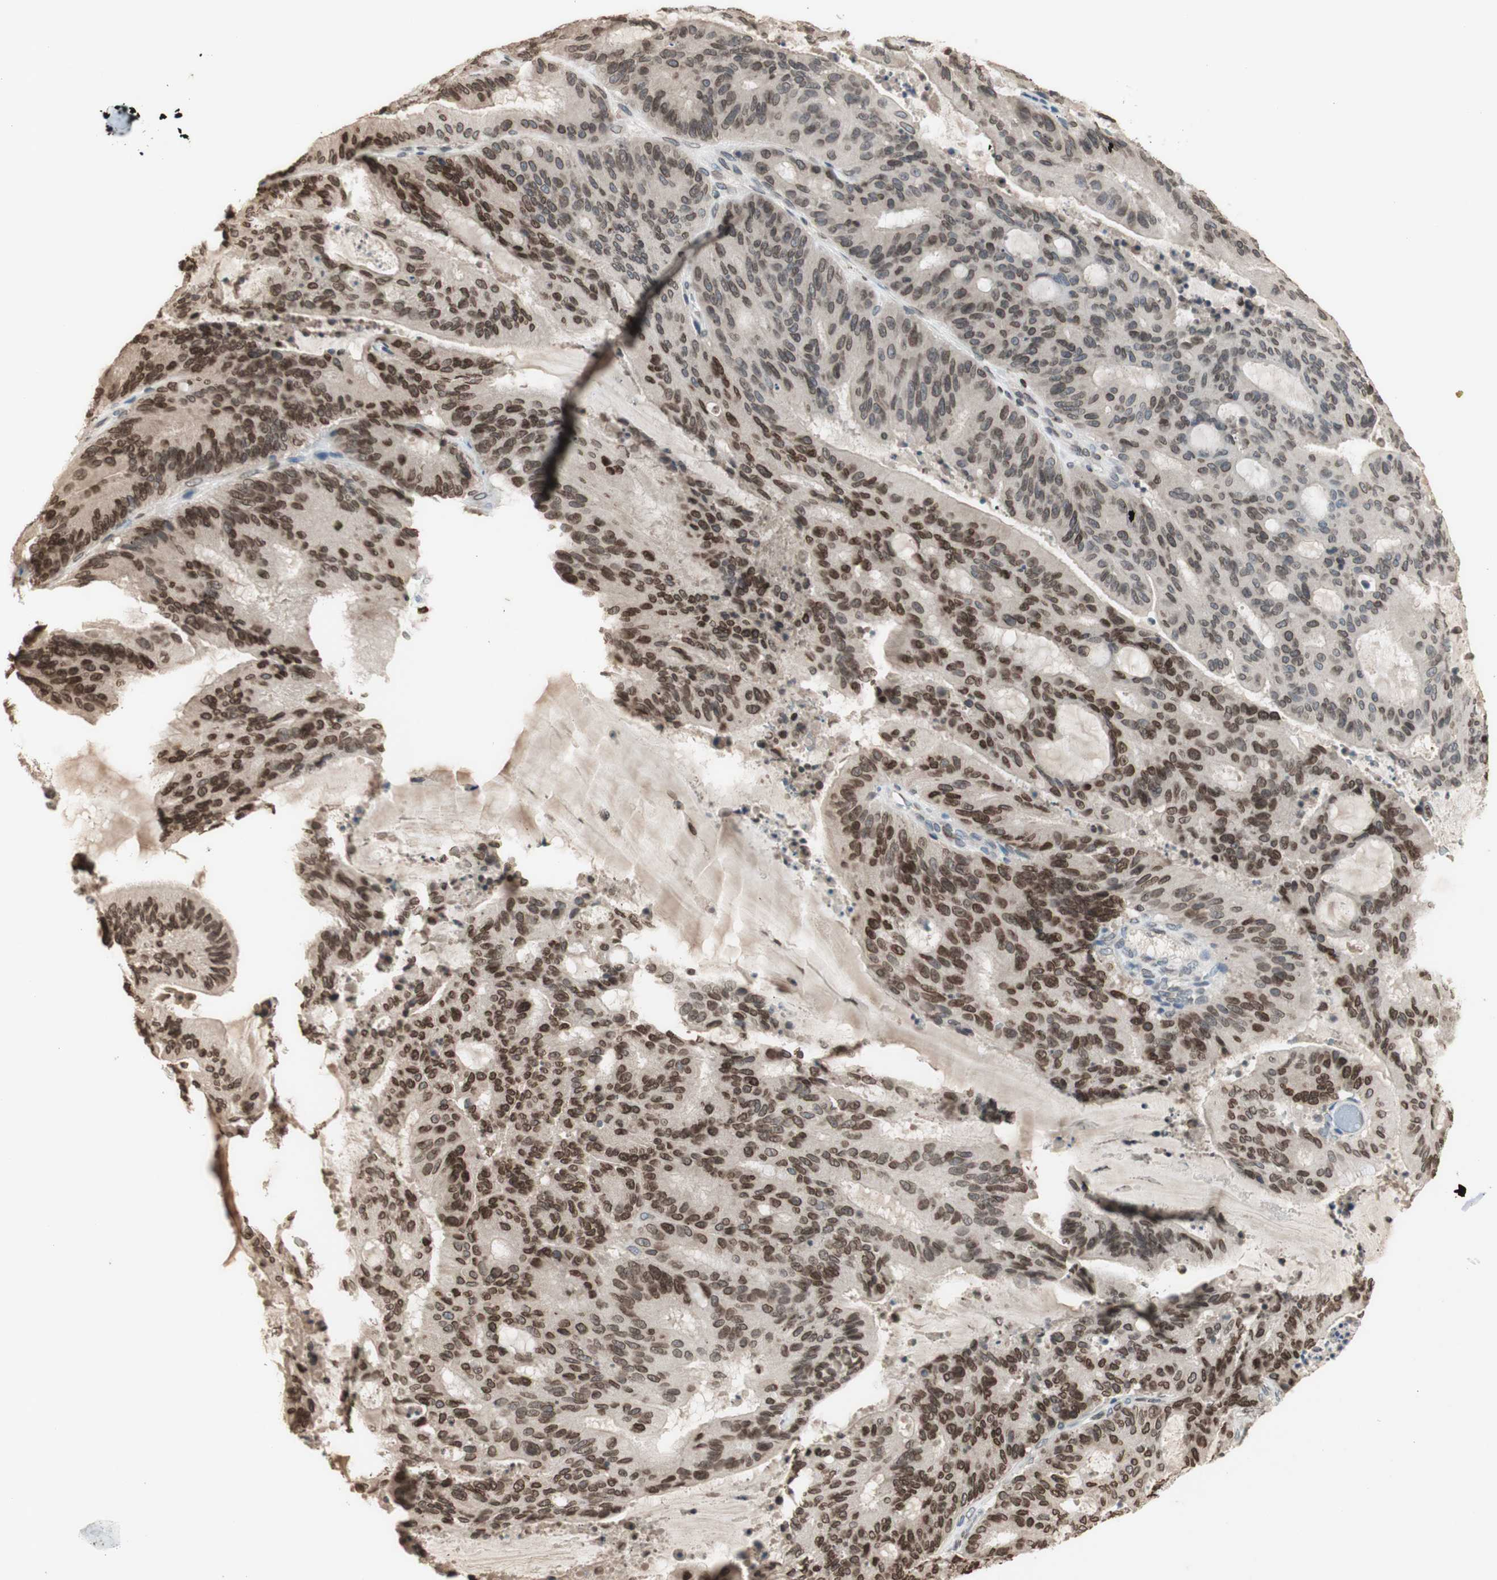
{"staining": {"intensity": "moderate", "quantity": ">75%", "location": "cytoplasmic/membranous,nuclear"}, "tissue": "liver cancer", "cell_type": "Tumor cells", "image_type": "cancer", "snomed": [{"axis": "morphology", "description": "Cholangiocarcinoma"}, {"axis": "topography", "description": "Liver"}], "caption": "Immunohistochemistry of human cholangiocarcinoma (liver) exhibits medium levels of moderate cytoplasmic/membranous and nuclear expression in approximately >75% of tumor cells.", "gene": "TMPO", "patient": {"sex": "female", "age": 73}}